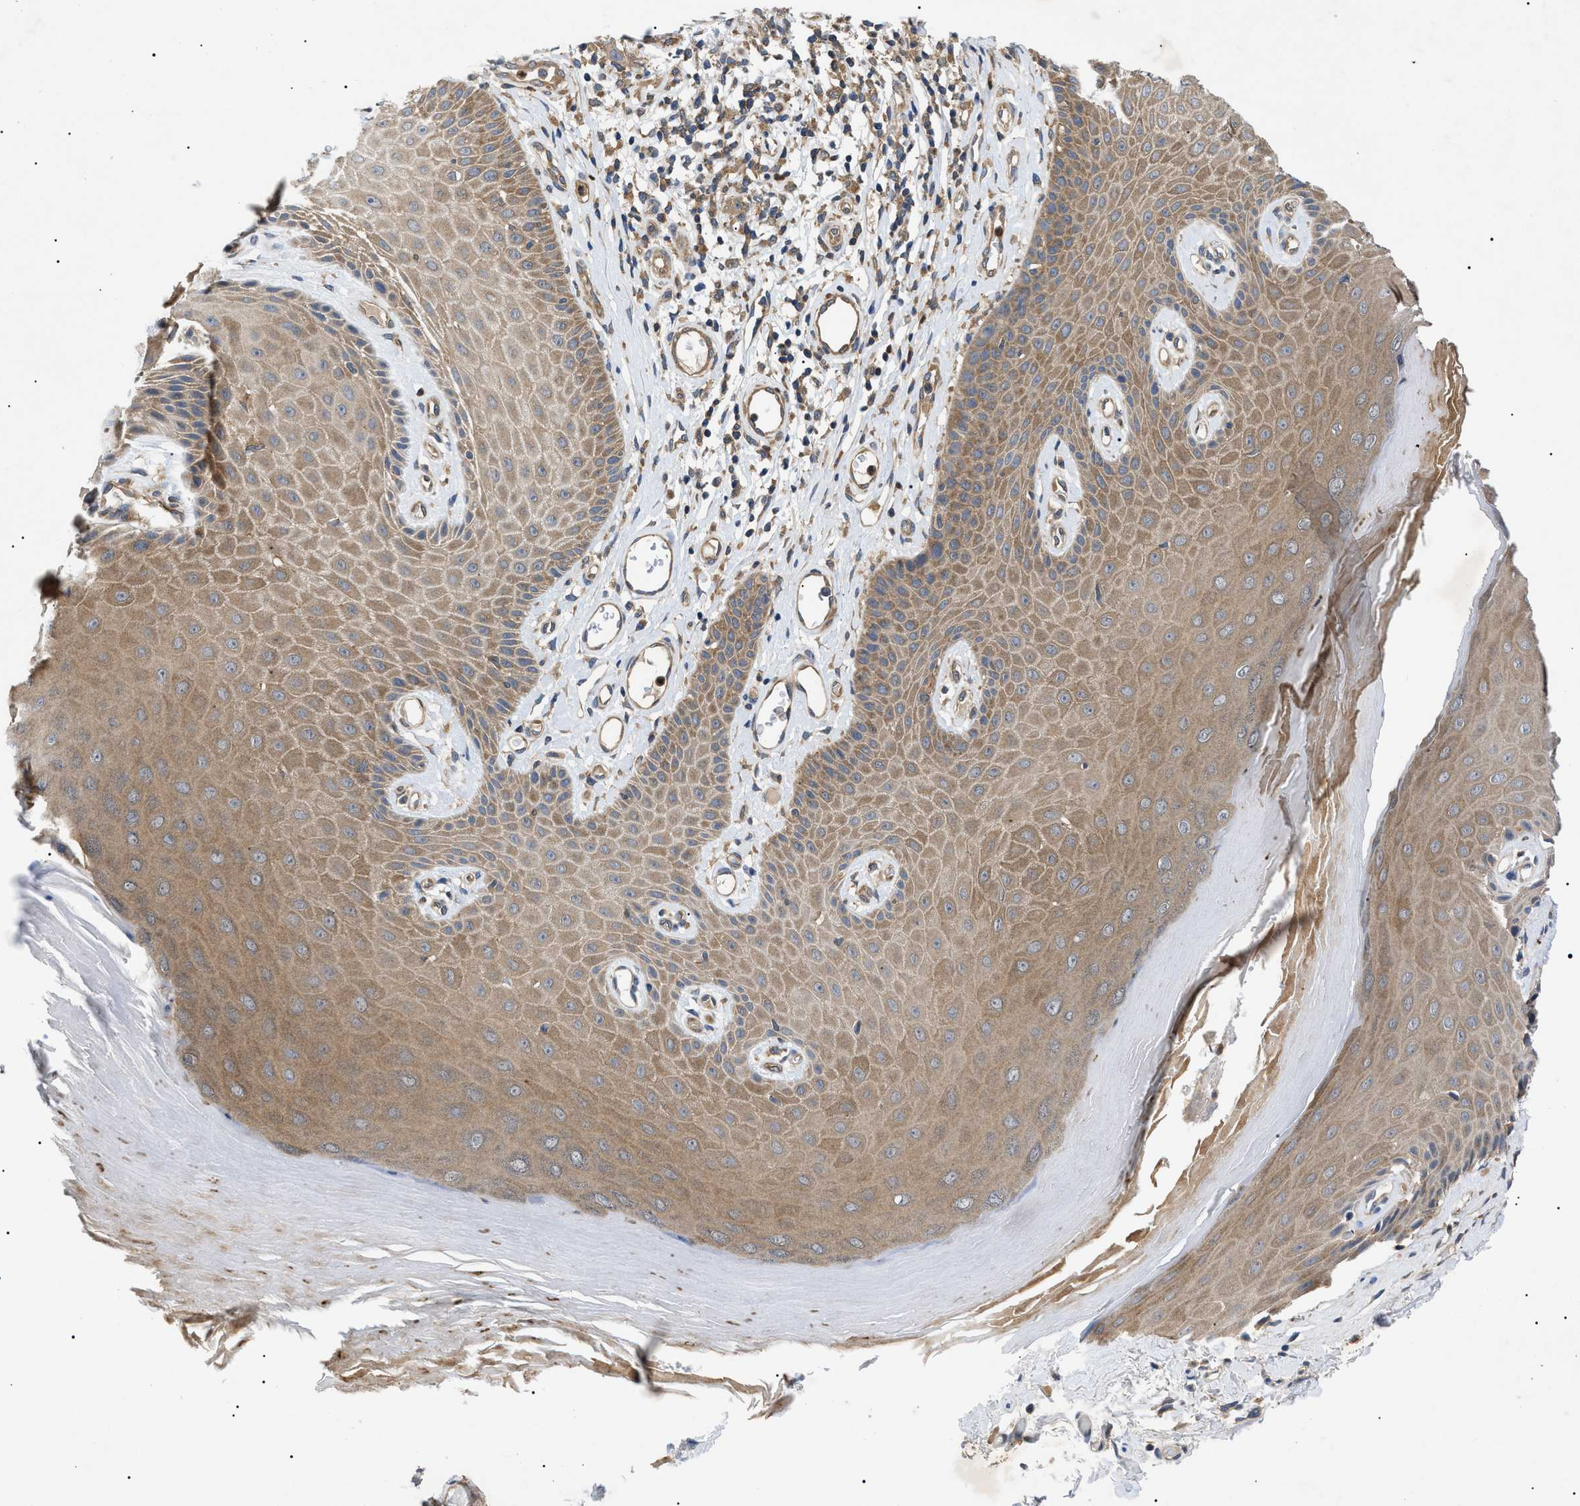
{"staining": {"intensity": "moderate", "quantity": ">75%", "location": "cytoplasmic/membranous"}, "tissue": "skin", "cell_type": "Epidermal cells", "image_type": "normal", "snomed": [{"axis": "morphology", "description": "Normal tissue, NOS"}, {"axis": "topography", "description": "Vulva"}], "caption": "Epidermal cells display moderate cytoplasmic/membranous staining in approximately >75% of cells in unremarkable skin. The staining is performed using DAB brown chromogen to label protein expression. The nuclei are counter-stained blue using hematoxylin.", "gene": "RIPK1", "patient": {"sex": "female", "age": 73}}